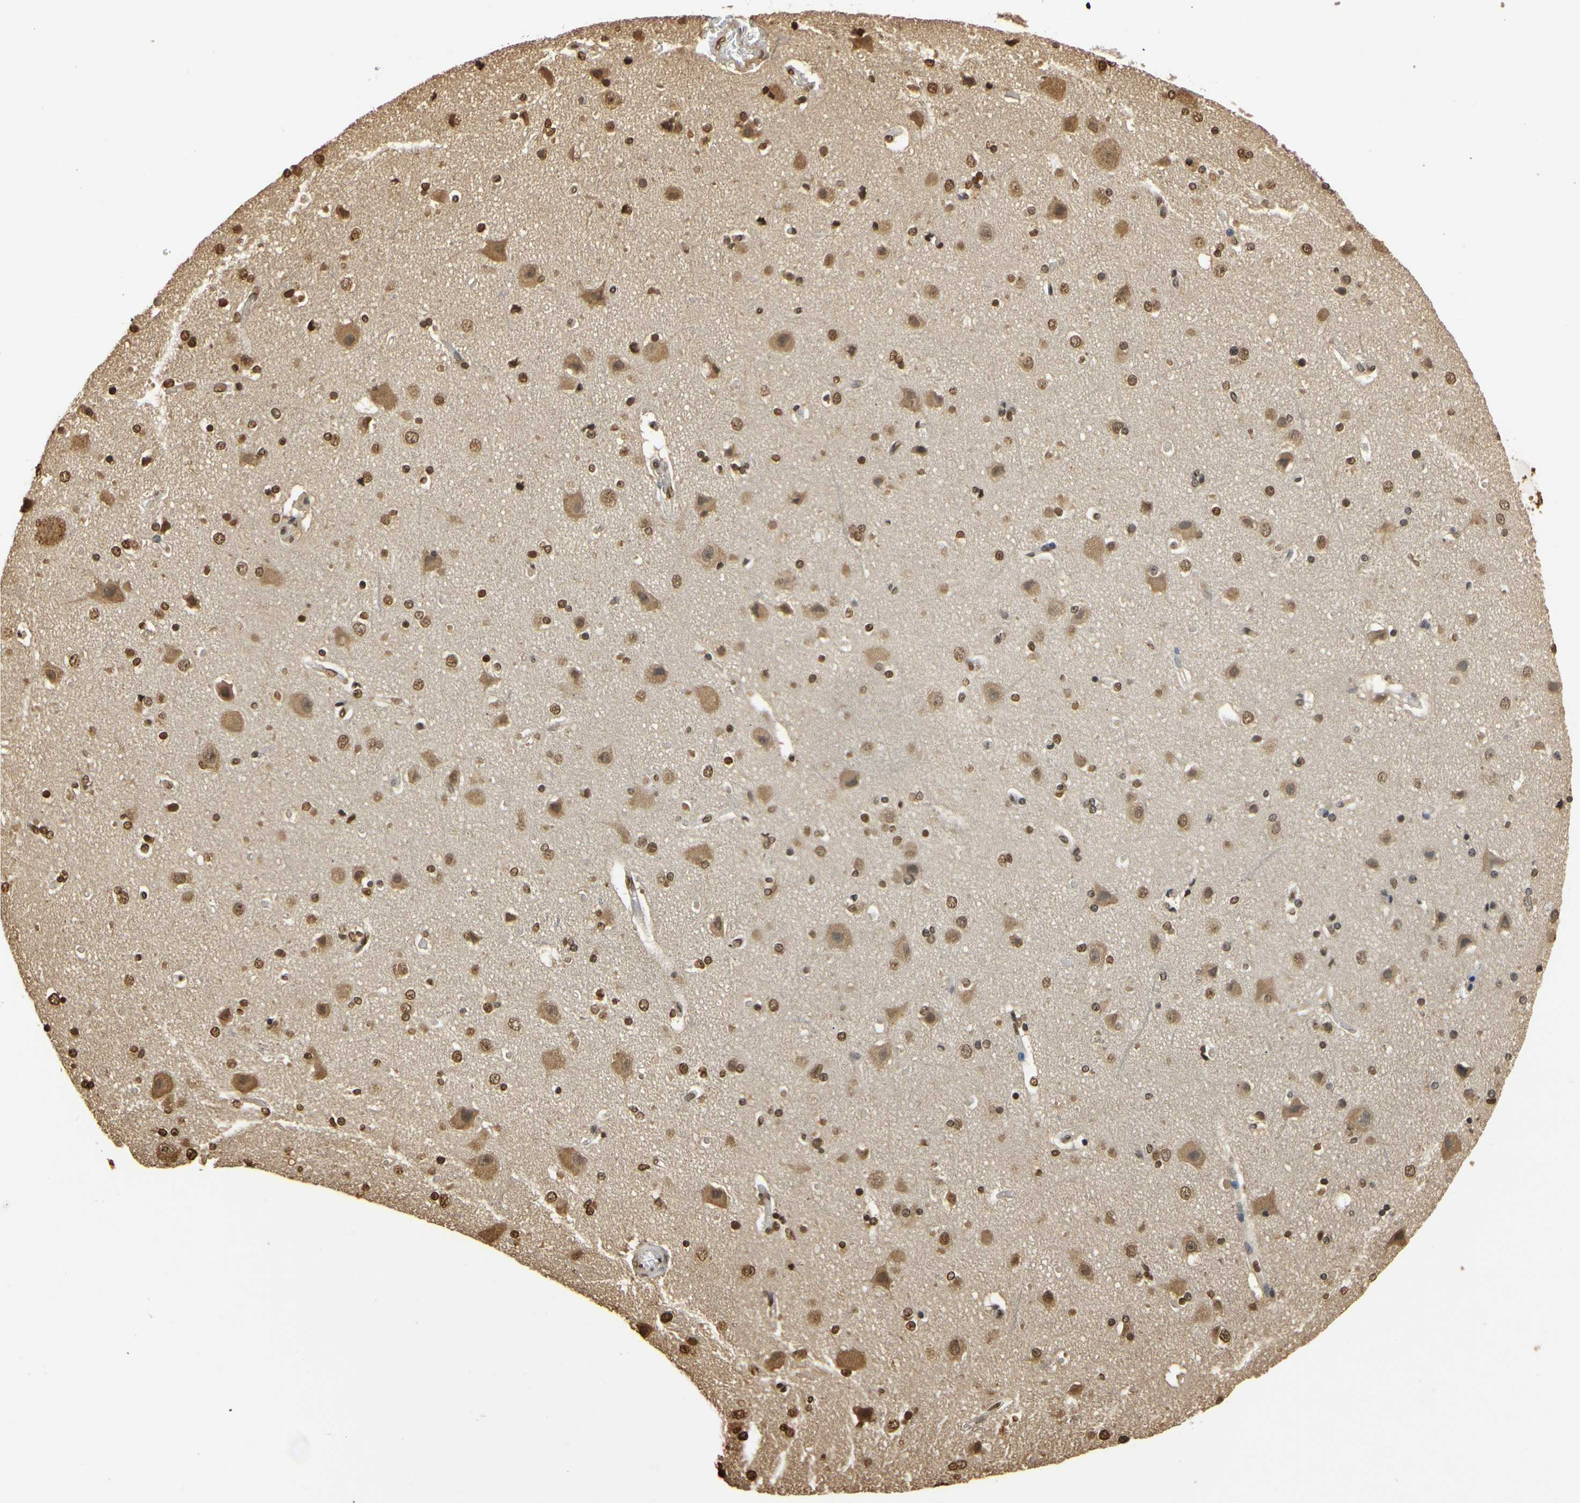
{"staining": {"intensity": "moderate", "quantity": ">75%", "location": "cytoplasmic/membranous,nuclear"}, "tissue": "cerebral cortex", "cell_type": "Endothelial cells", "image_type": "normal", "snomed": [{"axis": "morphology", "description": "Normal tissue, NOS"}, {"axis": "topography", "description": "Cerebral cortex"}], "caption": "Immunohistochemistry photomicrograph of unremarkable cerebral cortex stained for a protein (brown), which reveals medium levels of moderate cytoplasmic/membranous,nuclear staining in about >75% of endothelial cells.", "gene": "SOD1", "patient": {"sex": "female", "age": 54}}